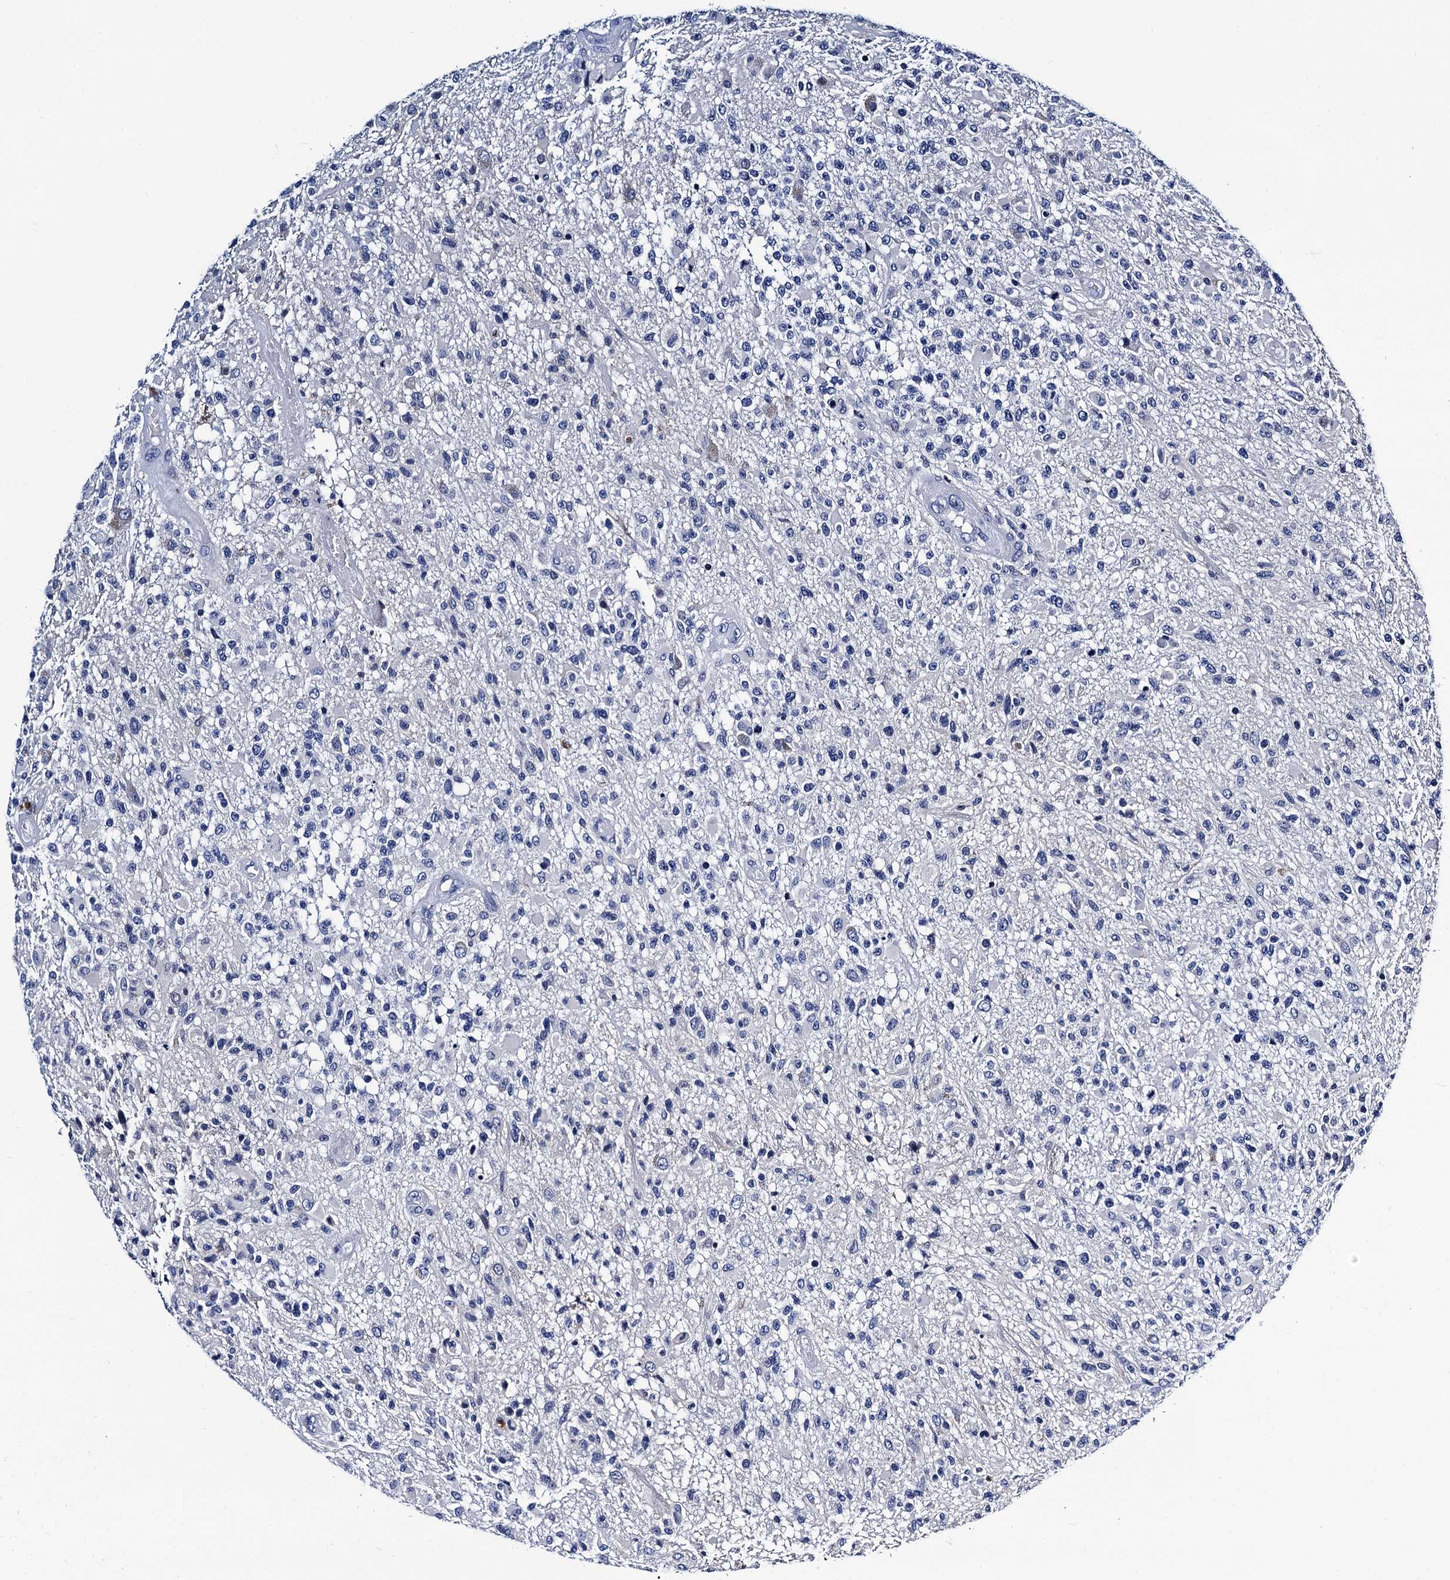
{"staining": {"intensity": "negative", "quantity": "none", "location": "none"}, "tissue": "glioma", "cell_type": "Tumor cells", "image_type": "cancer", "snomed": [{"axis": "morphology", "description": "Glioma, malignant, High grade"}, {"axis": "morphology", "description": "Glioblastoma, NOS"}, {"axis": "topography", "description": "Brain"}], "caption": "This is a photomicrograph of IHC staining of glioma, which shows no staining in tumor cells.", "gene": "LRRC30", "patient": {"sex": "male", "age": 60}}